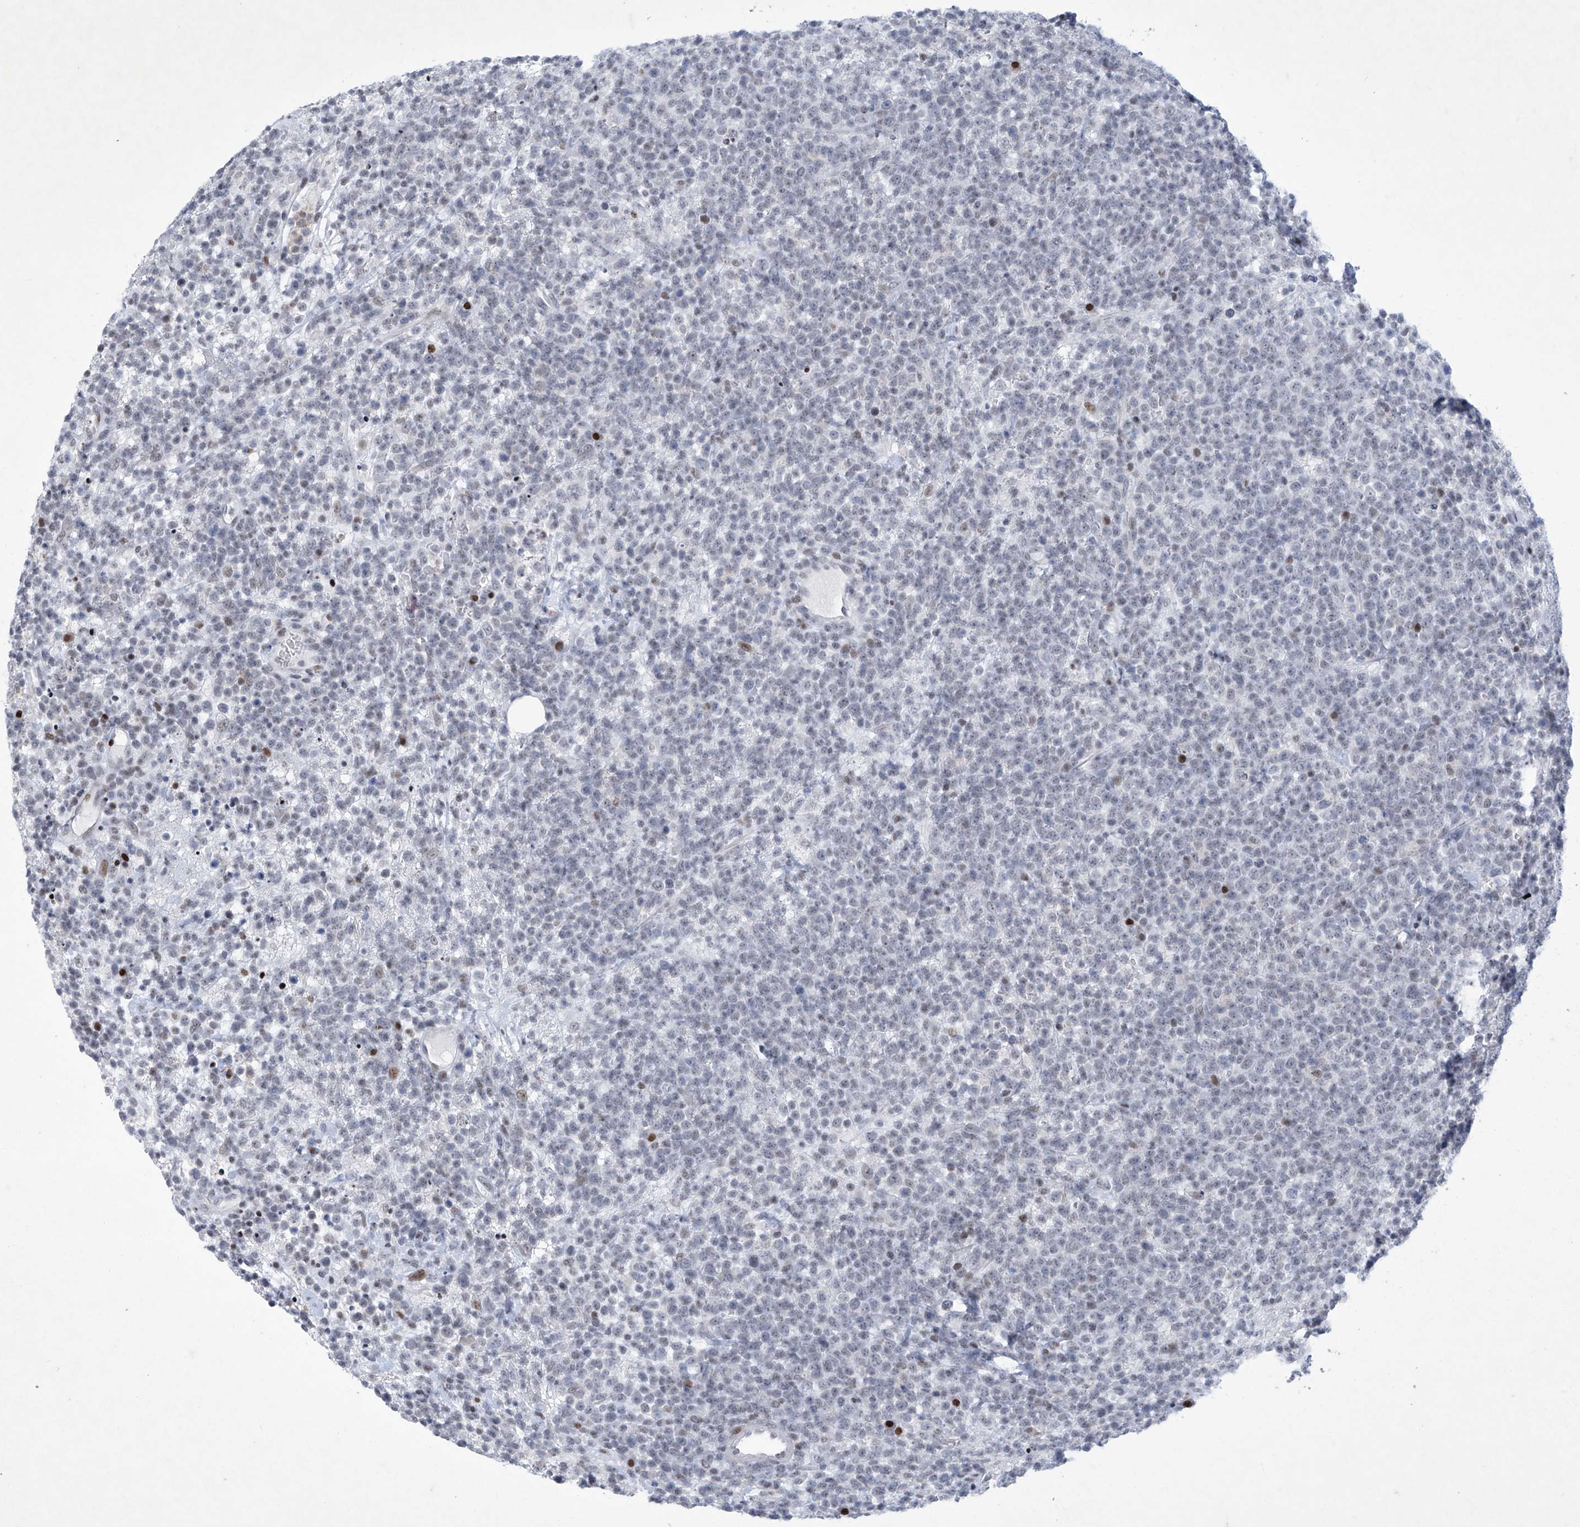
{"staining": {"intensity": "negative", "quantity": "none", "location": "none"}, "tissue": "lymphoma", "cell_type": "Tumor cells", "image_type": "cancer", "snomed": [{"axis": "morphology", "description": "Malignant lymphoma, non-Hodgkin's type, High grade"}, {"axis": "topography", "description": "Colon"}], "caption": "Immunohistochemistry (IHC) of lymphoma demonstrates no positivity in tumor cells.", "gene": "RFX7", "patient": {"sex": "female", "age": 53}}